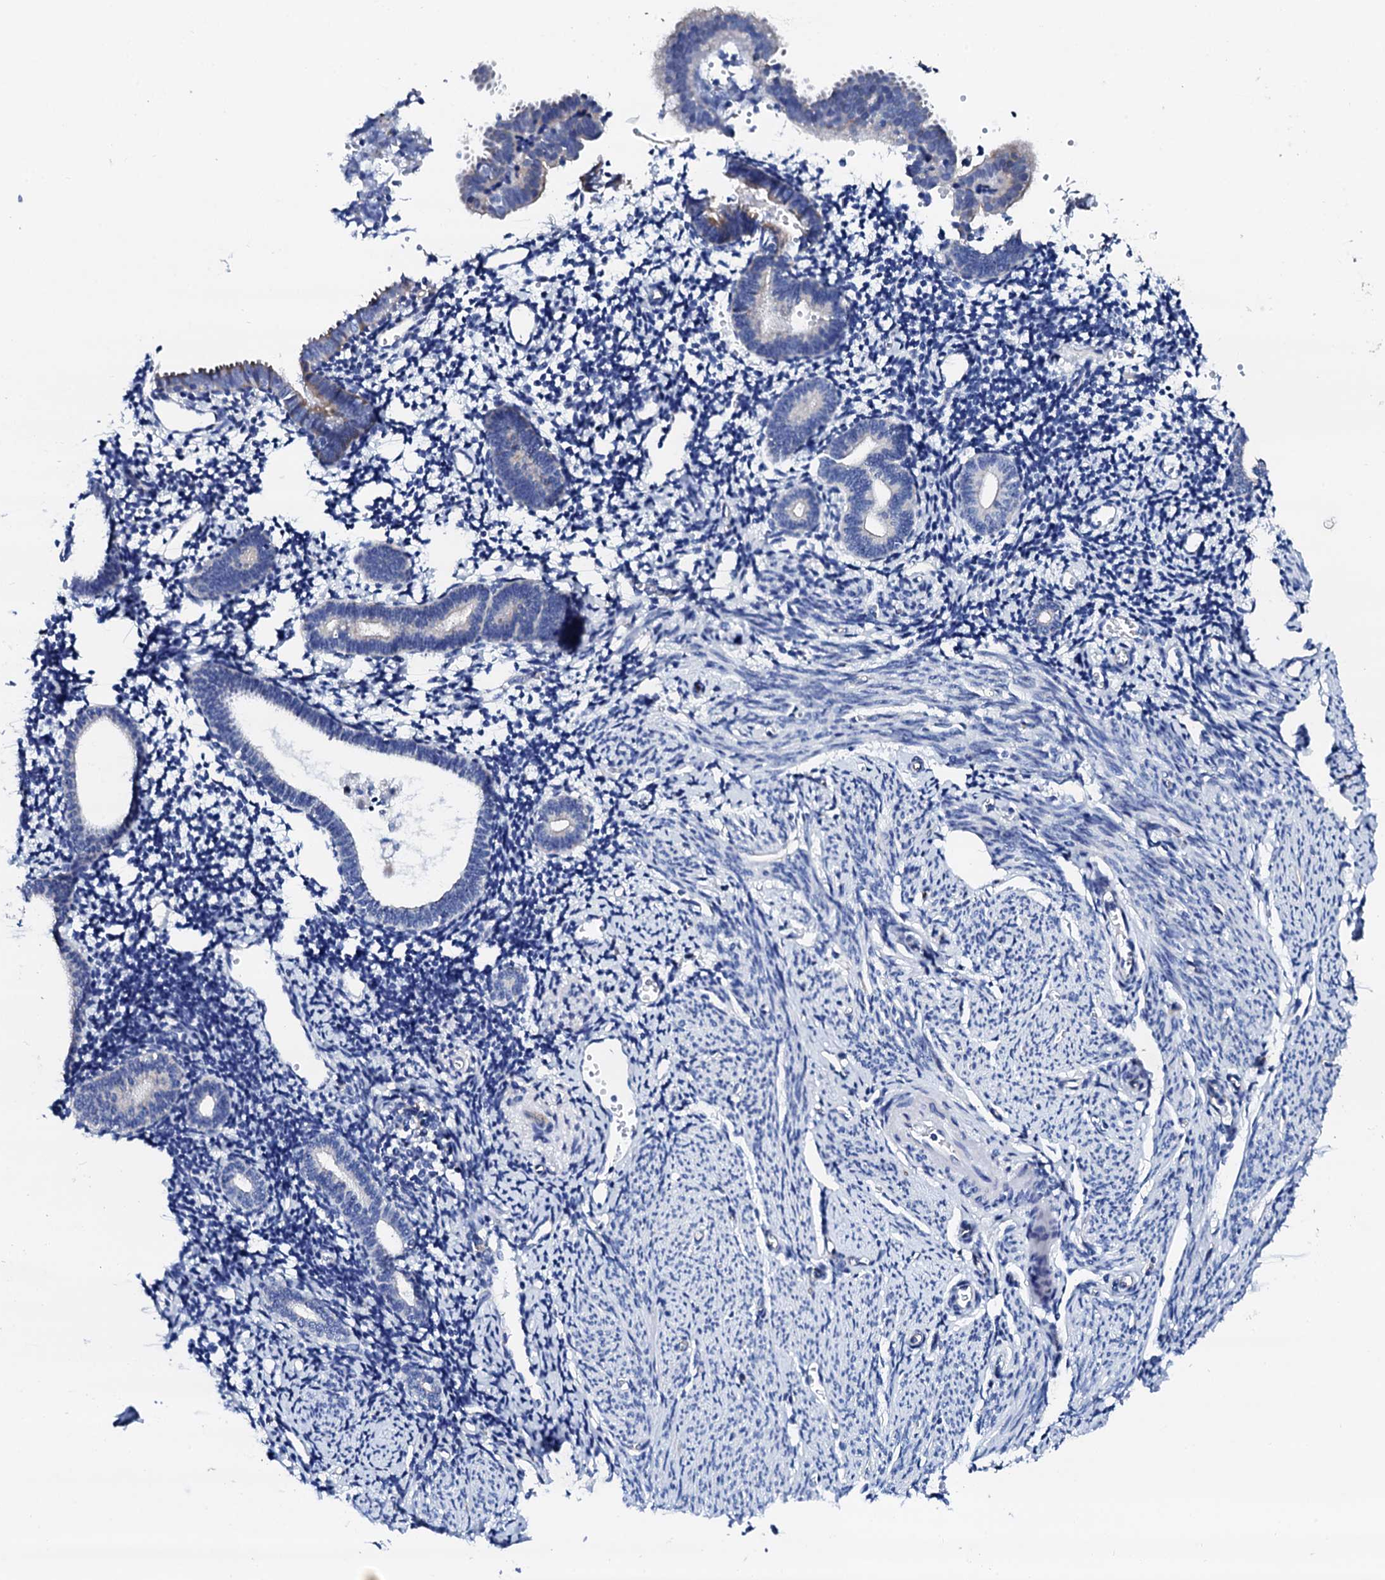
{"staining": {"intensity": "negative", "quantity": "none", "location": "none"}, "tissue": "endometrium", "cell_type": "Cells in endometrial stroma", "image_type": "normal", "snomed": [{"axis": "morphology", "description": "Normal tissue, NOS"}, {"axis": "topography", "description": "Endometrium"}], "caption": "Human endometrium stained for a protein using IHC displays no expression in cells in endometrial stroma.", "gene": "TRDN", "patient": {"sex": "female", "age": 56}}